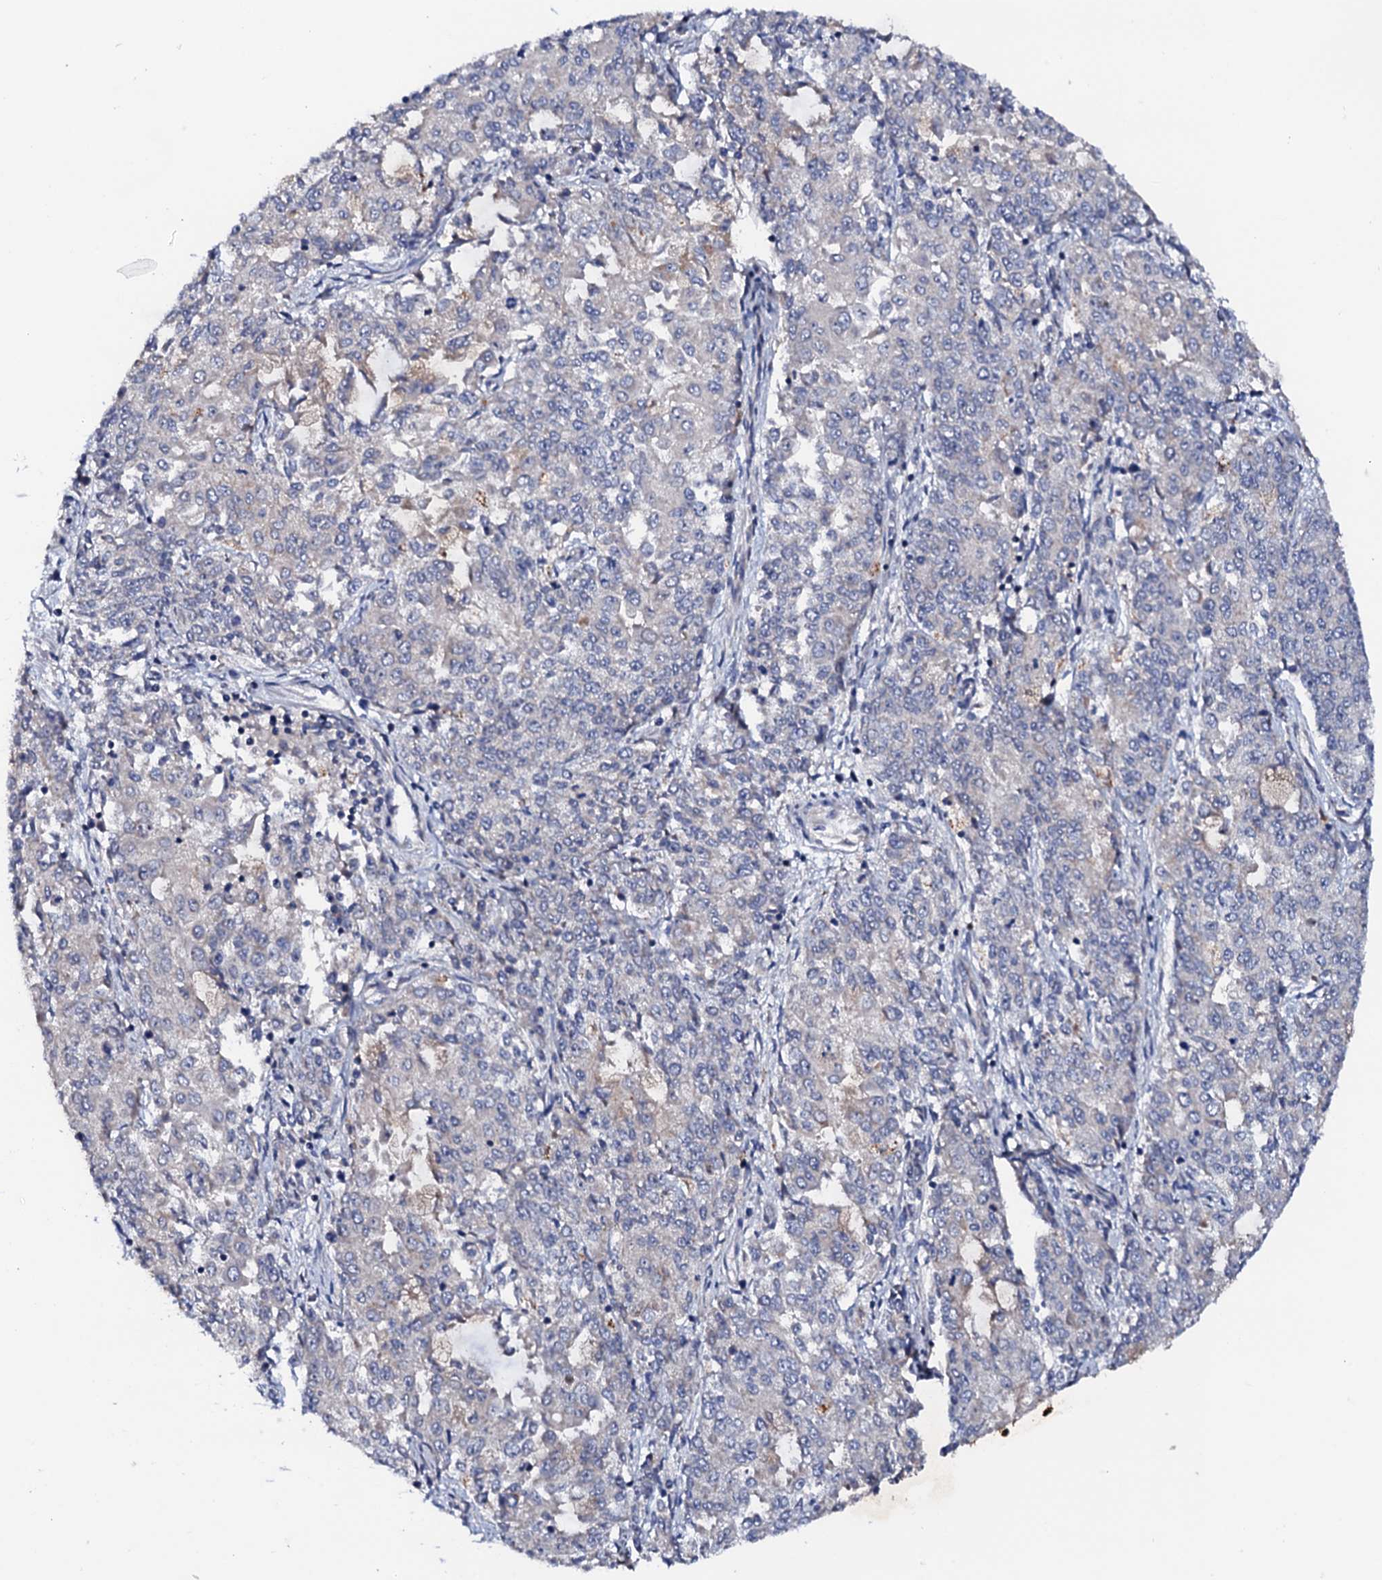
{"staining": {"intensity": "negative", "quantity": "none", "location": "none"}, "tissue": "endometrial cancer", "cell_type": "Tumor cells", "image_type": "cancer", "snomed": [{"axis": "morphology", "description": "Adenocarcinoma, NOS"}, {"axis": "topography", "description": "Endometrium"}], "caption": "Tumor cells show no significant positivity in endometrial adenocarcinoma.", "gene": "MRPL48", "patient": {"sex": "female", "age": 50}}